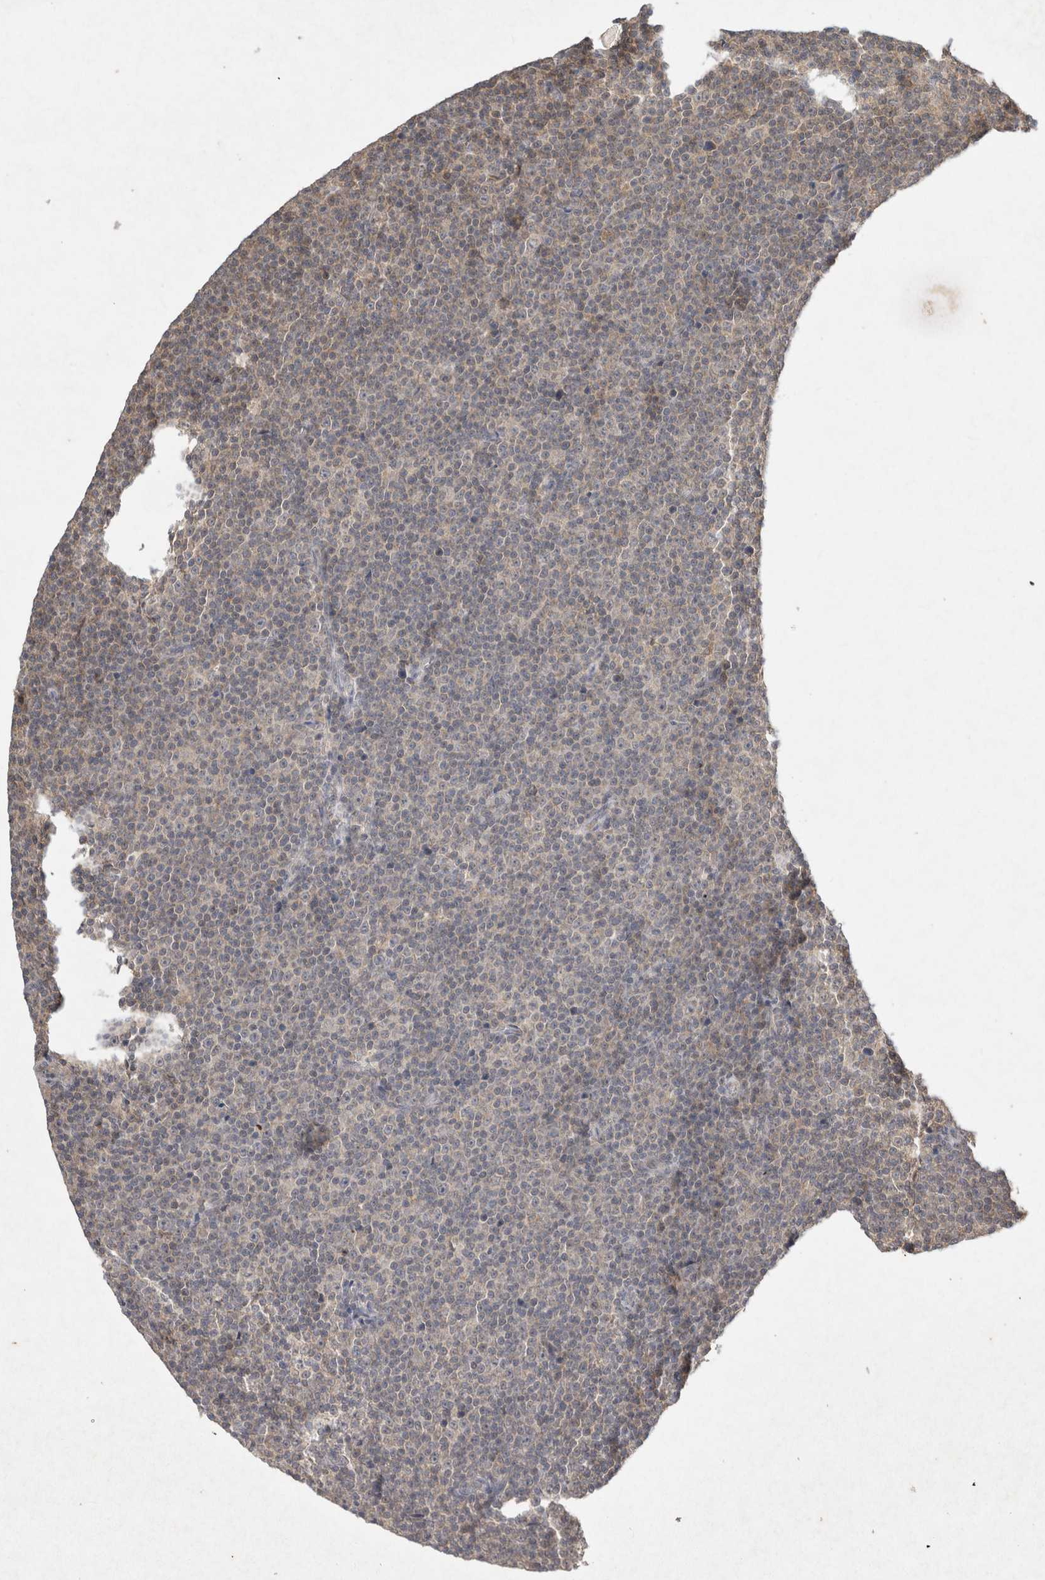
{"staining": {"intensity": "weak", "quantity": "25%-75%", "location": "cytoplasmic/membranous"}, "tissue": "lymphoma", "cell_type": "Tumor cells", "image_type": "cancer", "snomed": [{"axis": "morphology", "description": "Malignant lymphoma, non-Hodgkin's type, Low grade"}, {"axis": "topography", "description": "Lymph node"}], "caption": "Immunohistochemistry (IHC) staining of low-grade malignant lymphoma, non-Hodgkin's type, which displays low levels of weak cytoplasmic/membranous positivity in approximately 25%-75% of tumor cells indicating weak cytoplasmic/membranous protein expression. The staining was performed using DAB (3,3'-diaminobenzidine) (brown) for protein detection and nuclei were counterstained in hematoxylin (blue).", "gene": "LOXL2", "patient": {"sex": "female", "age": 67}}